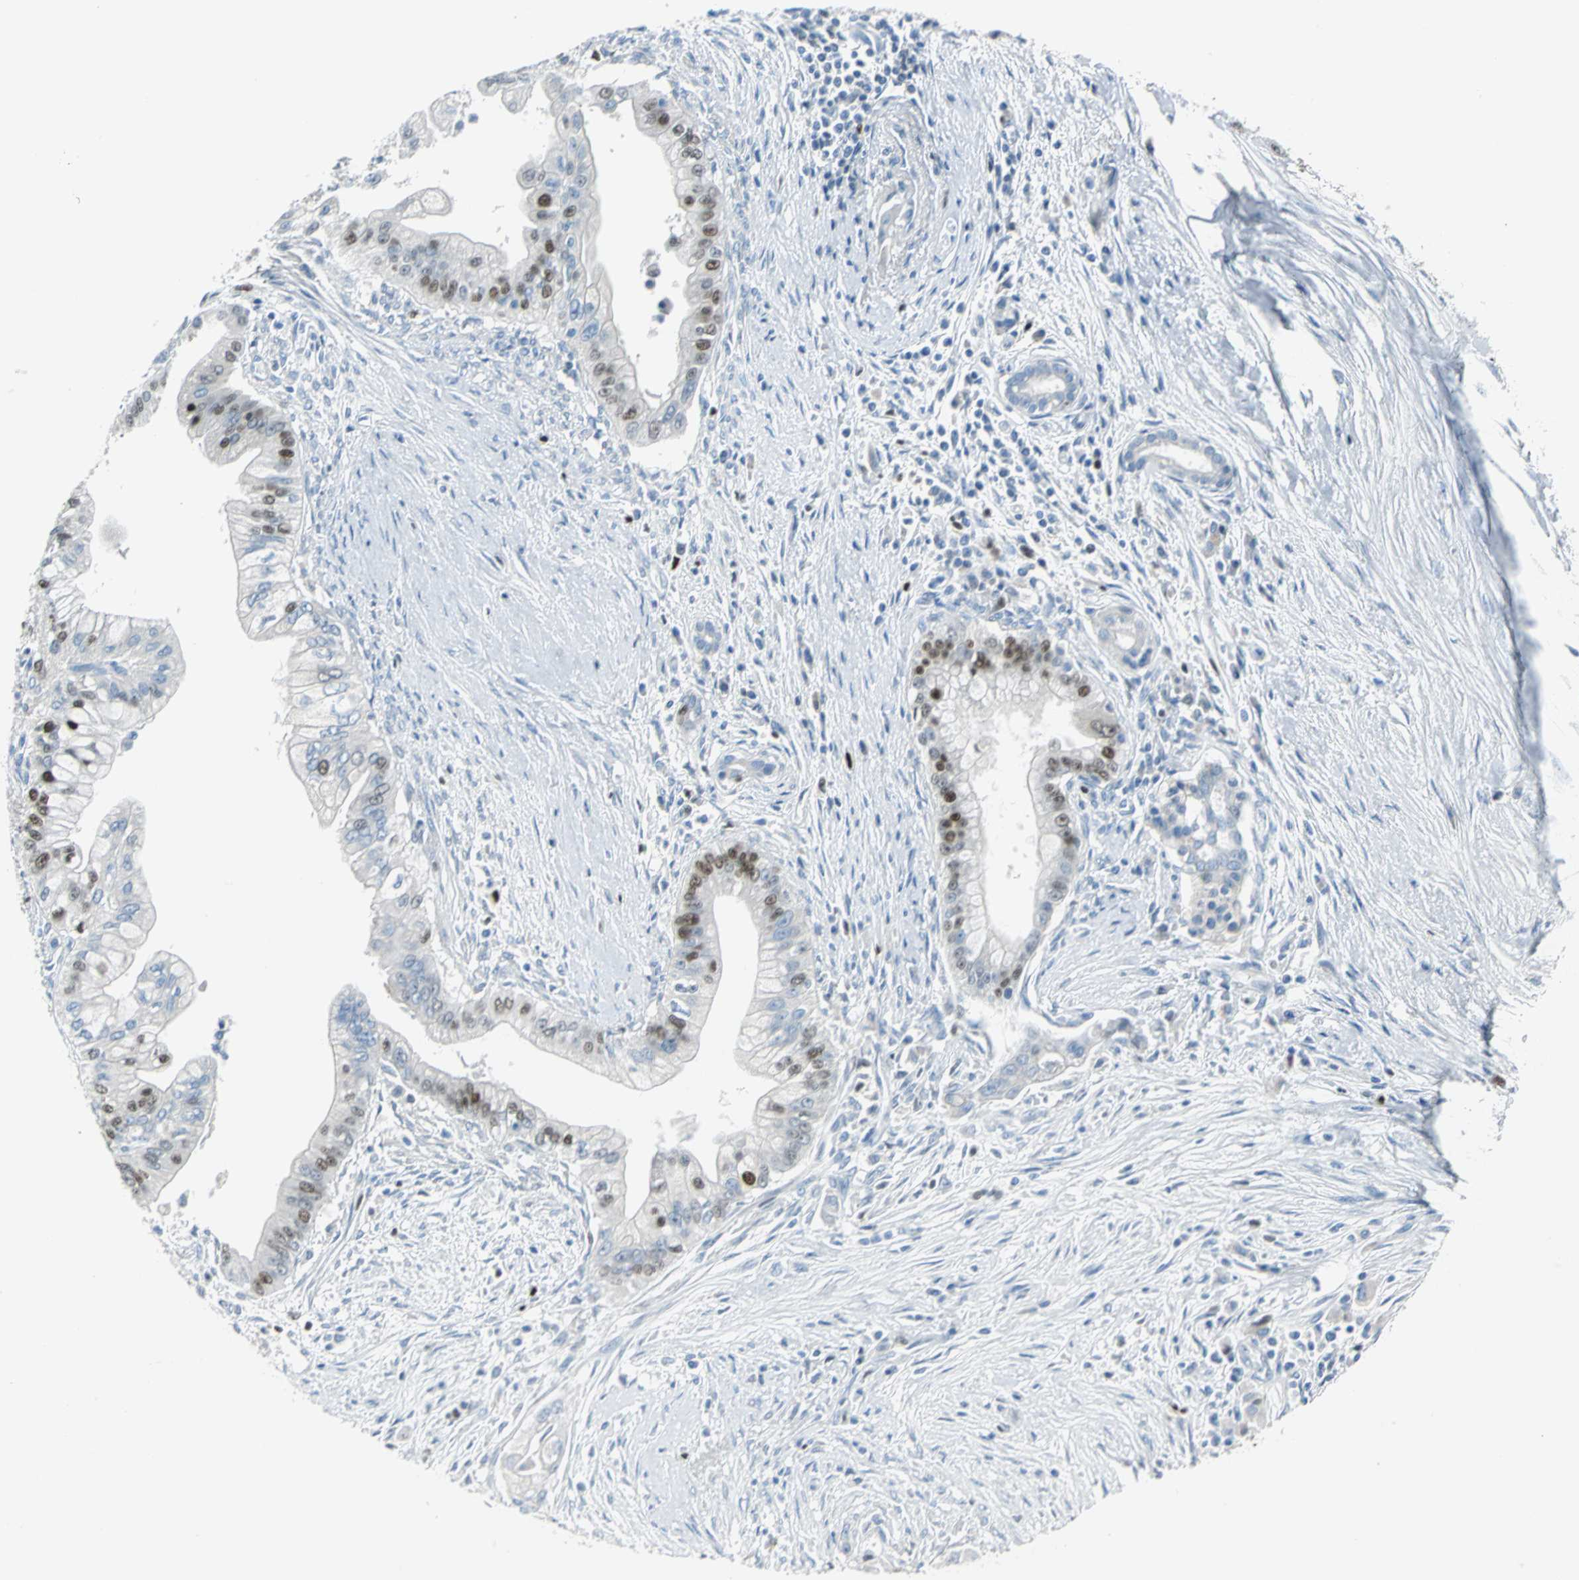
{"staining": {"intensity": "strong", "quantity": "25%-75%", "location": "nuclear"}, "tissue": "pancreatic cancer", "cell_type": "Tumor cells", "image_type": "cancer", "snomed": [{"axis": "morphology", "description": "Adenocarcinoma, NOS"}, {"axis": "topography", "description": "Pancreas"}], "caption": "Adenocarcinoma (pancreatic) stained with a protein marker reveals strong staining in tumor cells.", "gene": "MCM4", "patient": {"sex": "male", "age": 59}}